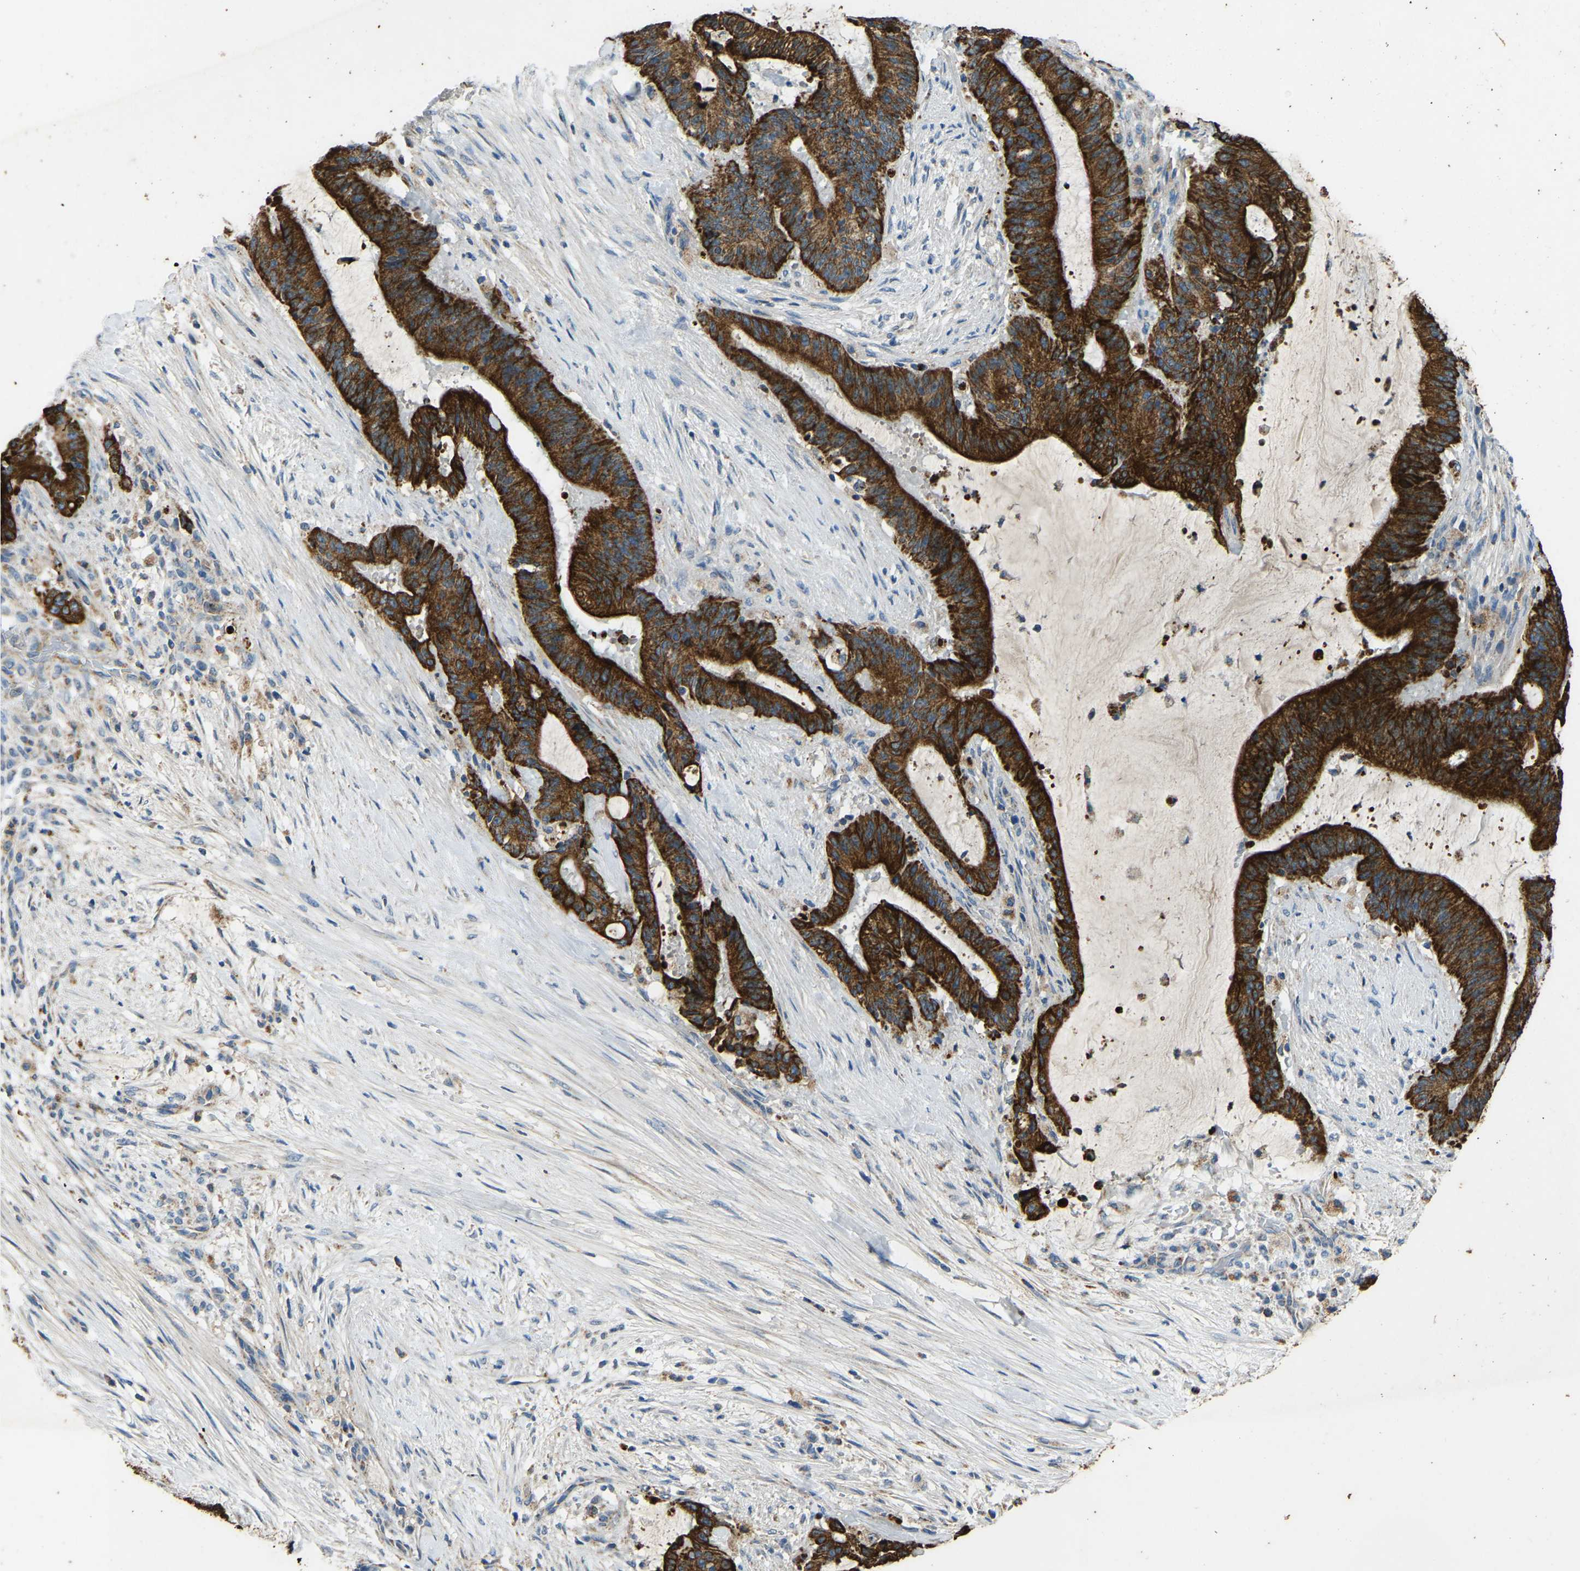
{"staining": {"intensity": "strong", "quantity": ">75%", "location": "cytoplasmic/membranous"}, "tissue": "liver cancer", "cell_type": "Tumor cells", "image_type": "cancer", "snomed": [{"axis": "morphology", "description": "Normal tissue, NOS"}, {"axis": "morphology", "description": "Cholangiocarcinoma"}, {"axis": "topography", "description": "Liver"}, {"axis": "topography", "description": "Peripheral nerve tissue"}], "caption": "Human liver cancer (cholangiocarcinoma) stained for a protein (brown) shows strong cytoplasmic/membranous positive expression in approximately >75% of tumor cells.", "gene": "ZNF200", "patient": {"sex": "female", "age": 73}}